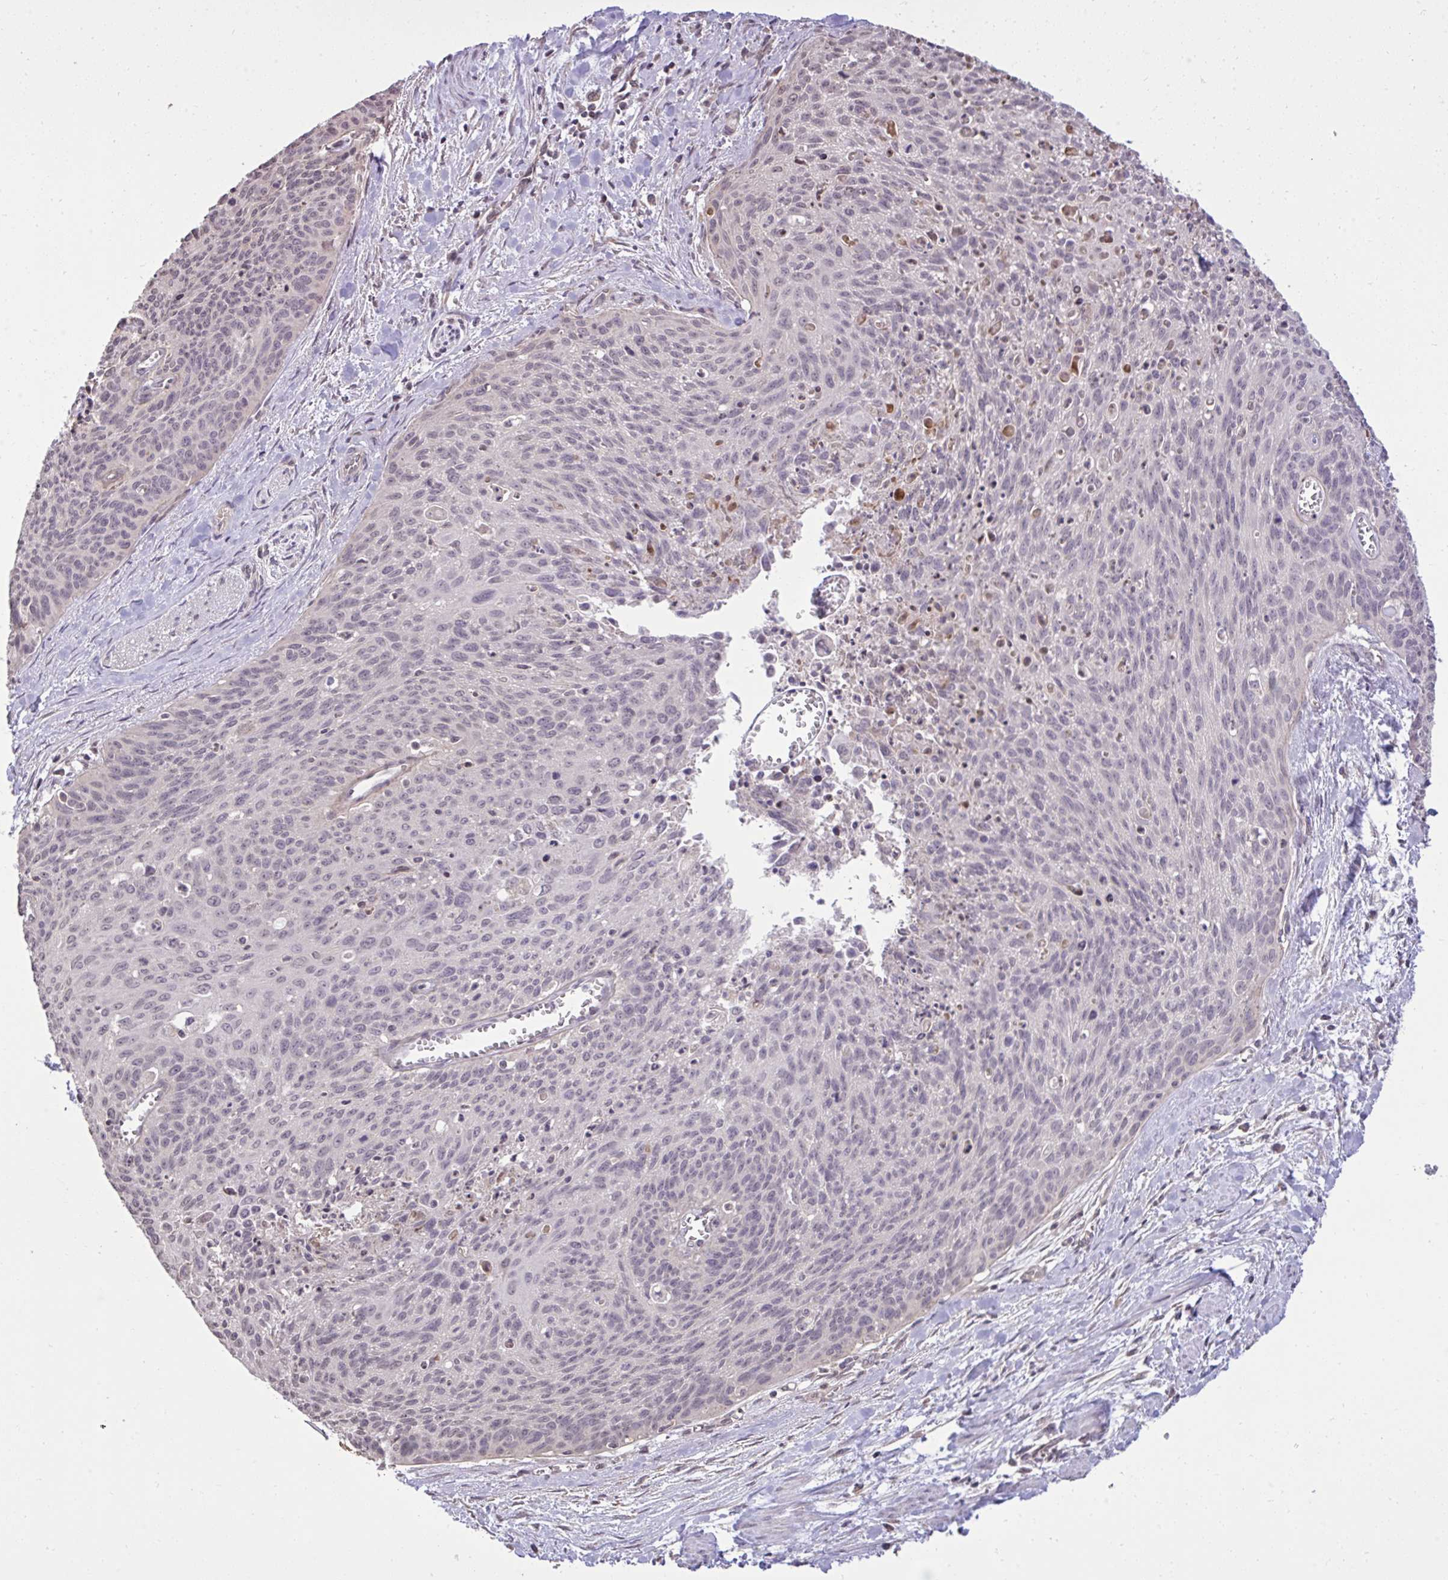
{"staining": {"intensity": "negative", "quantity": "none", "location": "none"}, "tissue": "cervical cancer", "cell_type": "Tumor cells", "image_type": "cancer", "snomed": [{"axis": "morphology", "description": "Squamous cell carcinoma, NOS"}, {"axis": "topography", "description": "Cervix"}], "caption": "High magnification brightfield microscopy of cervical cancer stained with DAB (brown) and counterstained with hematoxylin (blue): tumor cells show no significant expression.", "gene": "CYP20A1", "patient": {"sex": "female", "age": 55}}